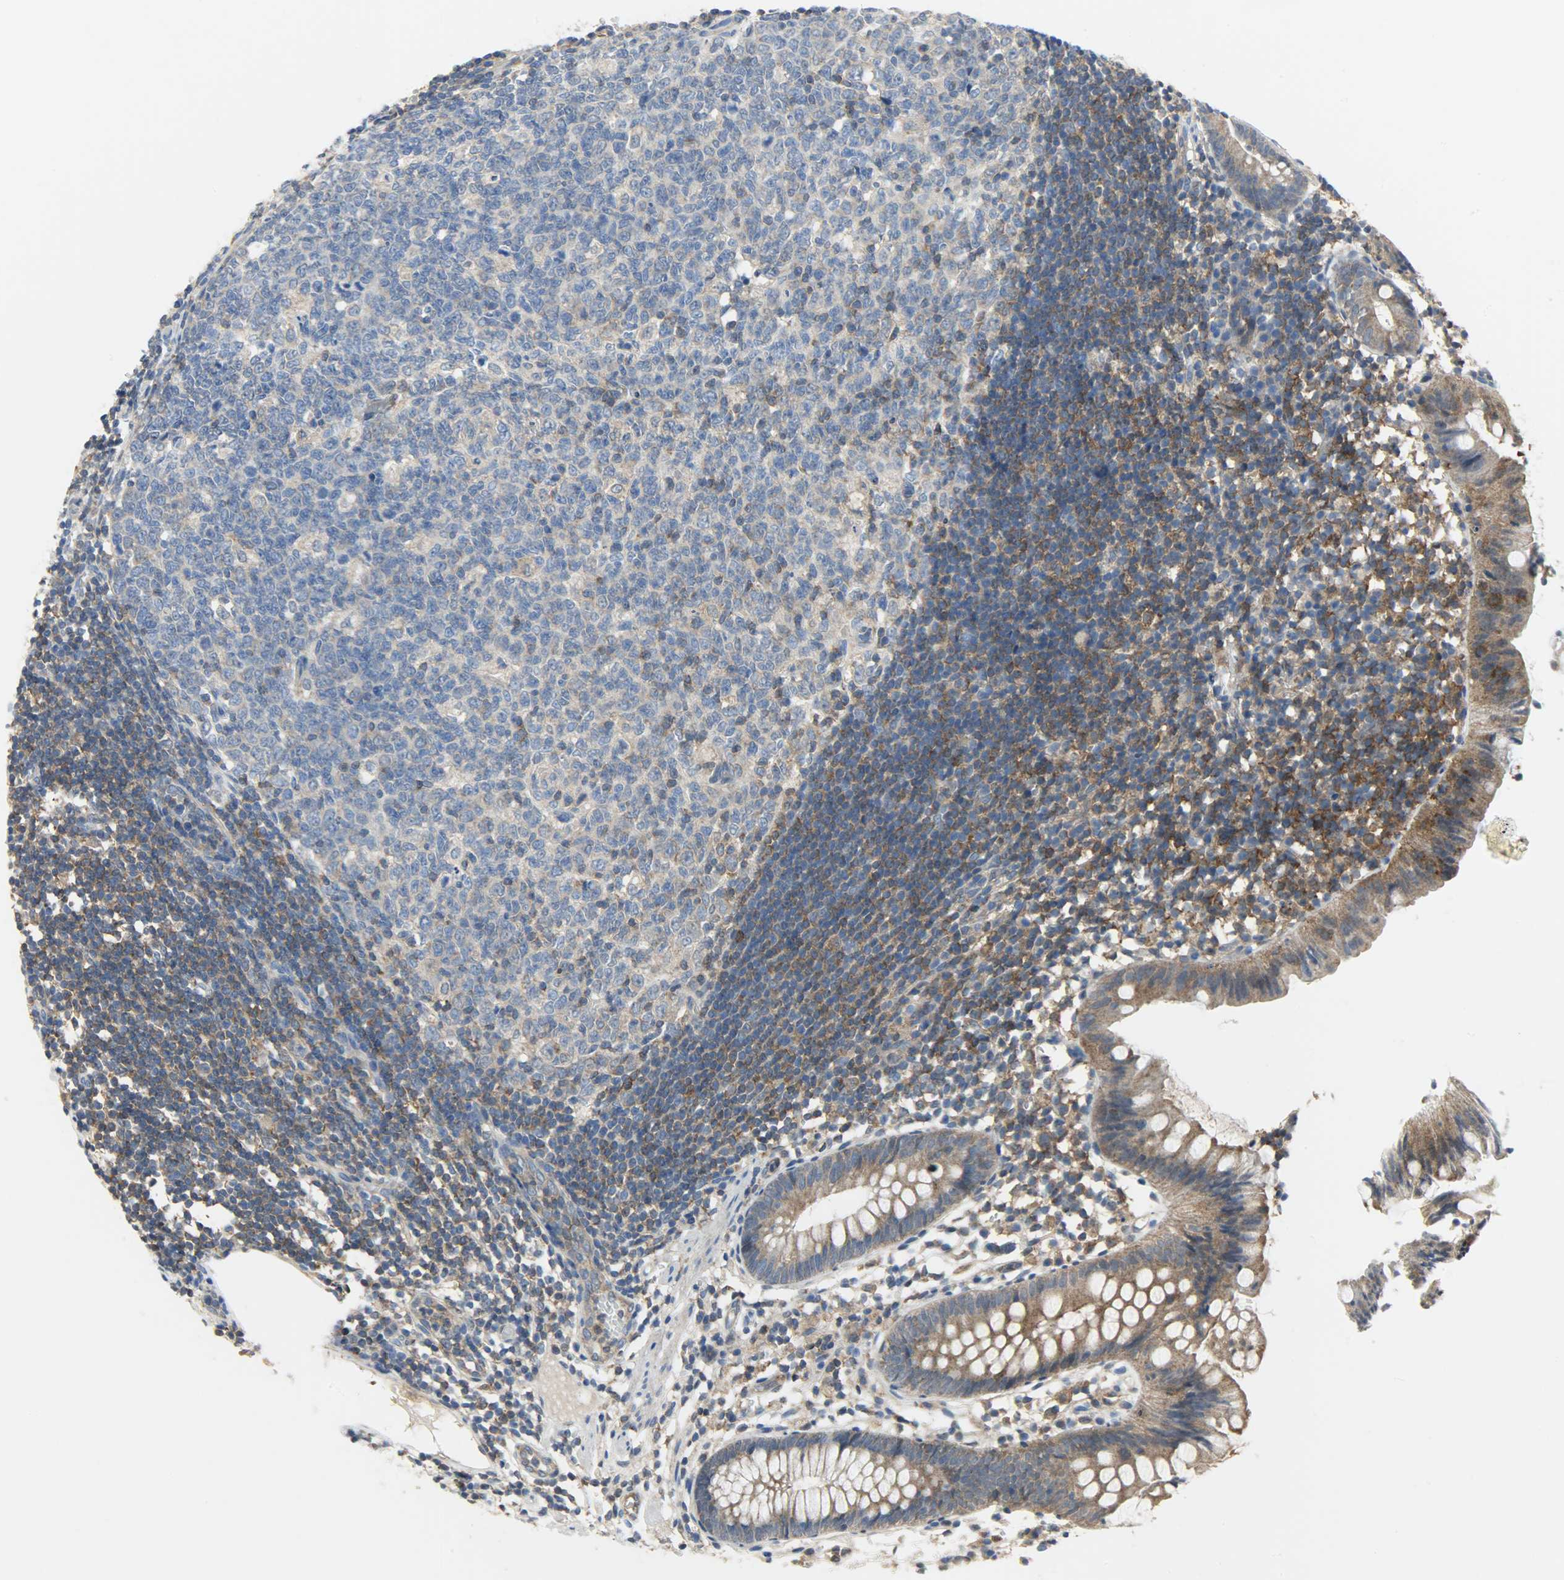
{"staining": {"intensity": "moderate", "quantity": ">75%", "location": "cytoplasmic/membranous"}, "tissue": "appendix", "cell_type": "Glandular cells", "image_type": "normal", "snomed": [{"axis": "morphology", "description": "Normal tissue, NOS"}, {"axis": "topography", "description": "Appendix"}], "caption": "Immunohistochemistry (IHC) image of normal appendix: human appendix stained using immunohistochemistry displays medium levels of moderate protein expression localized specifically in the cytoplasmic/membranous of glandular cells, appearing as a cytoplasmic/membranous brown color.", "gene": "TRIM21", "patient": {"sex": "male", "age": 38}}